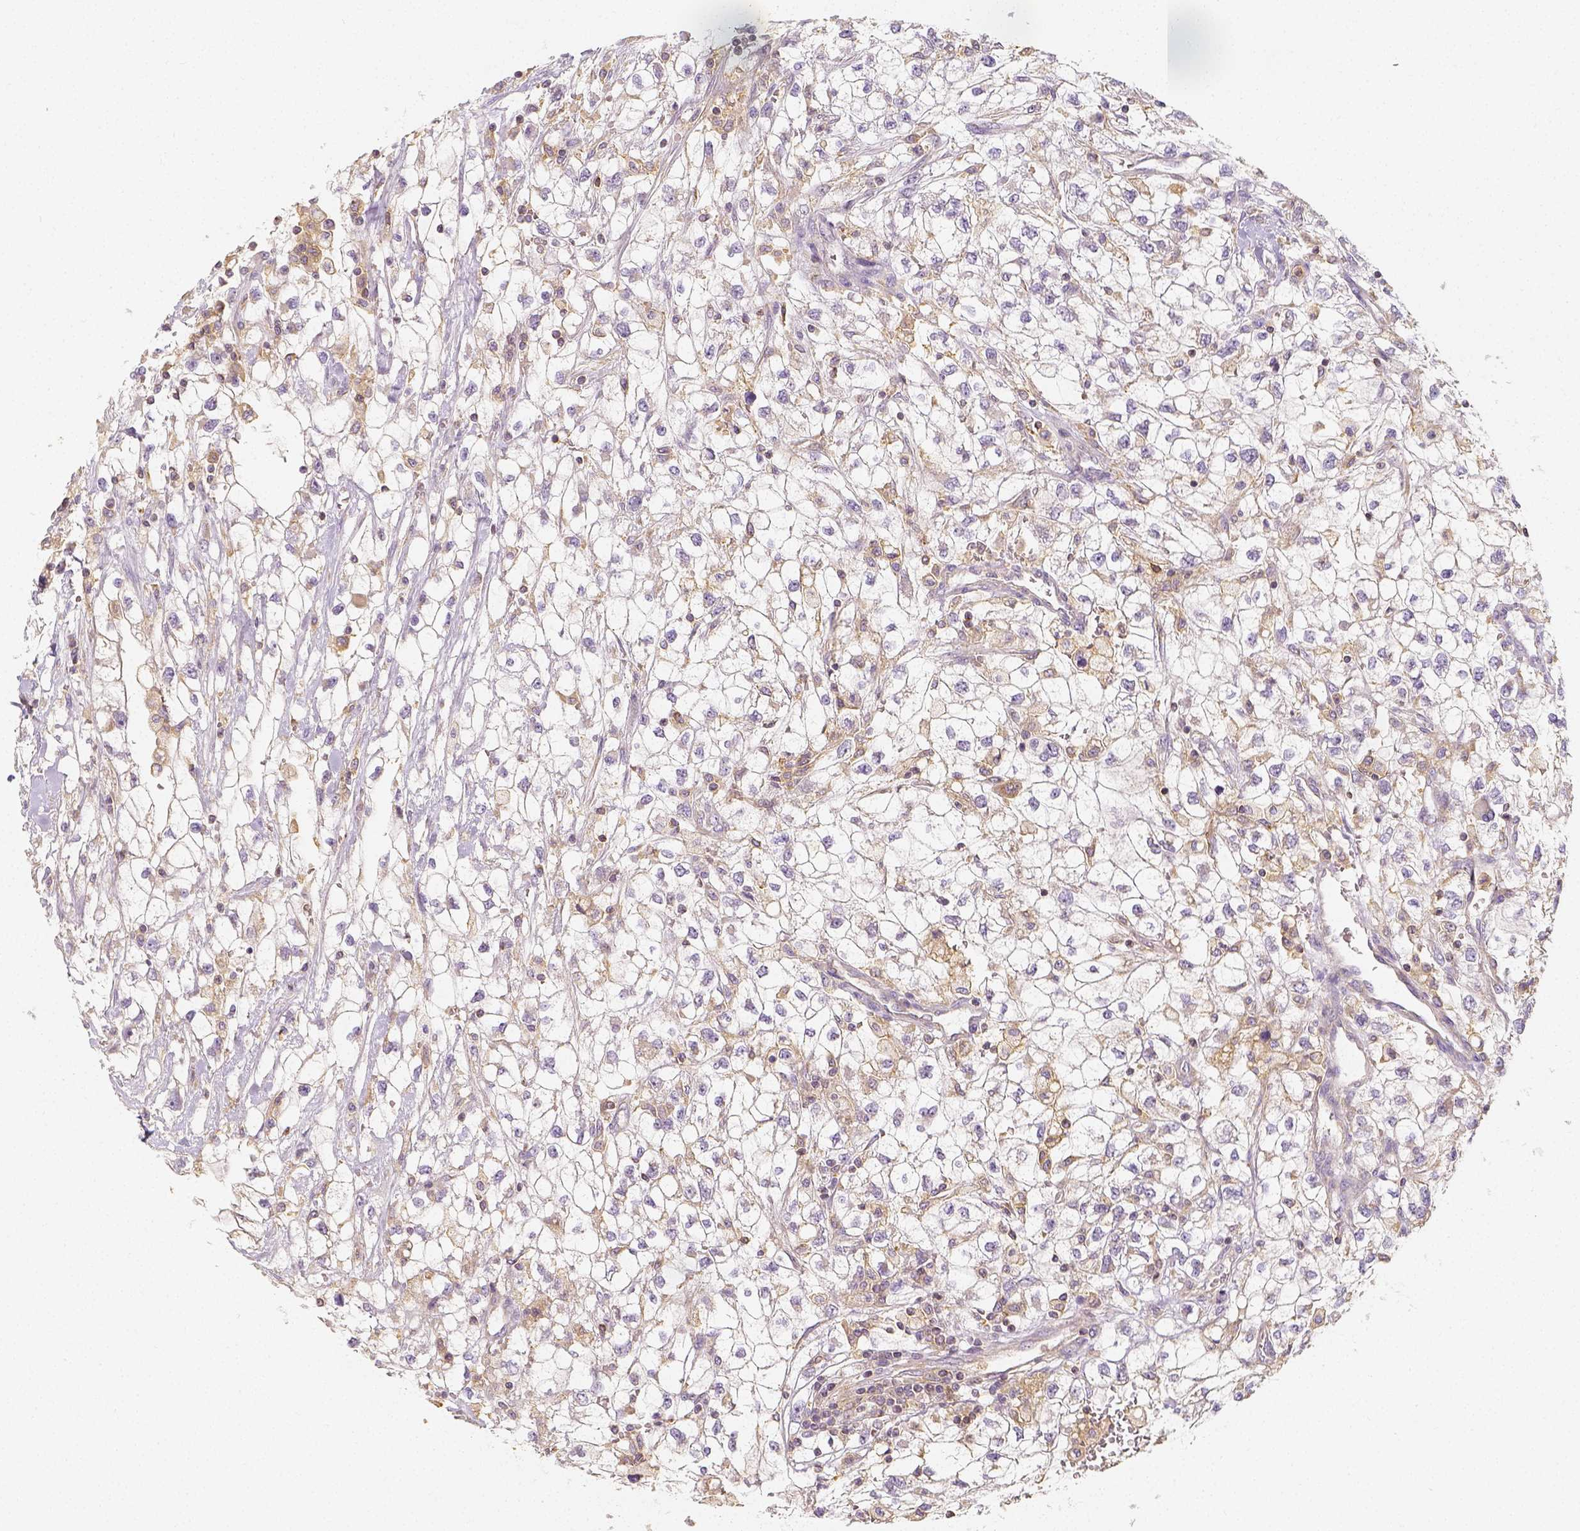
{"staining": {"intensity": "weak", "quantity": ">75%", "location": "cytoplasmic/membranous"}, "tissue": "renal cancer", "cell_type": "Tumor cells", "image_type": "cancer", "snomed": [{"axis": "morphology", "description": "Adenocarcinoma, NOS"}, {"axis": "topography", "description": "Kidney"}], "caption": "Protein analysis of renal adenocarcinoma tissue shows weak cytoplasmic/membranous expression in about >75% of tumor cells.", "gene": "PTPRJ", "patient": {"sex": "male", "age": 59}}